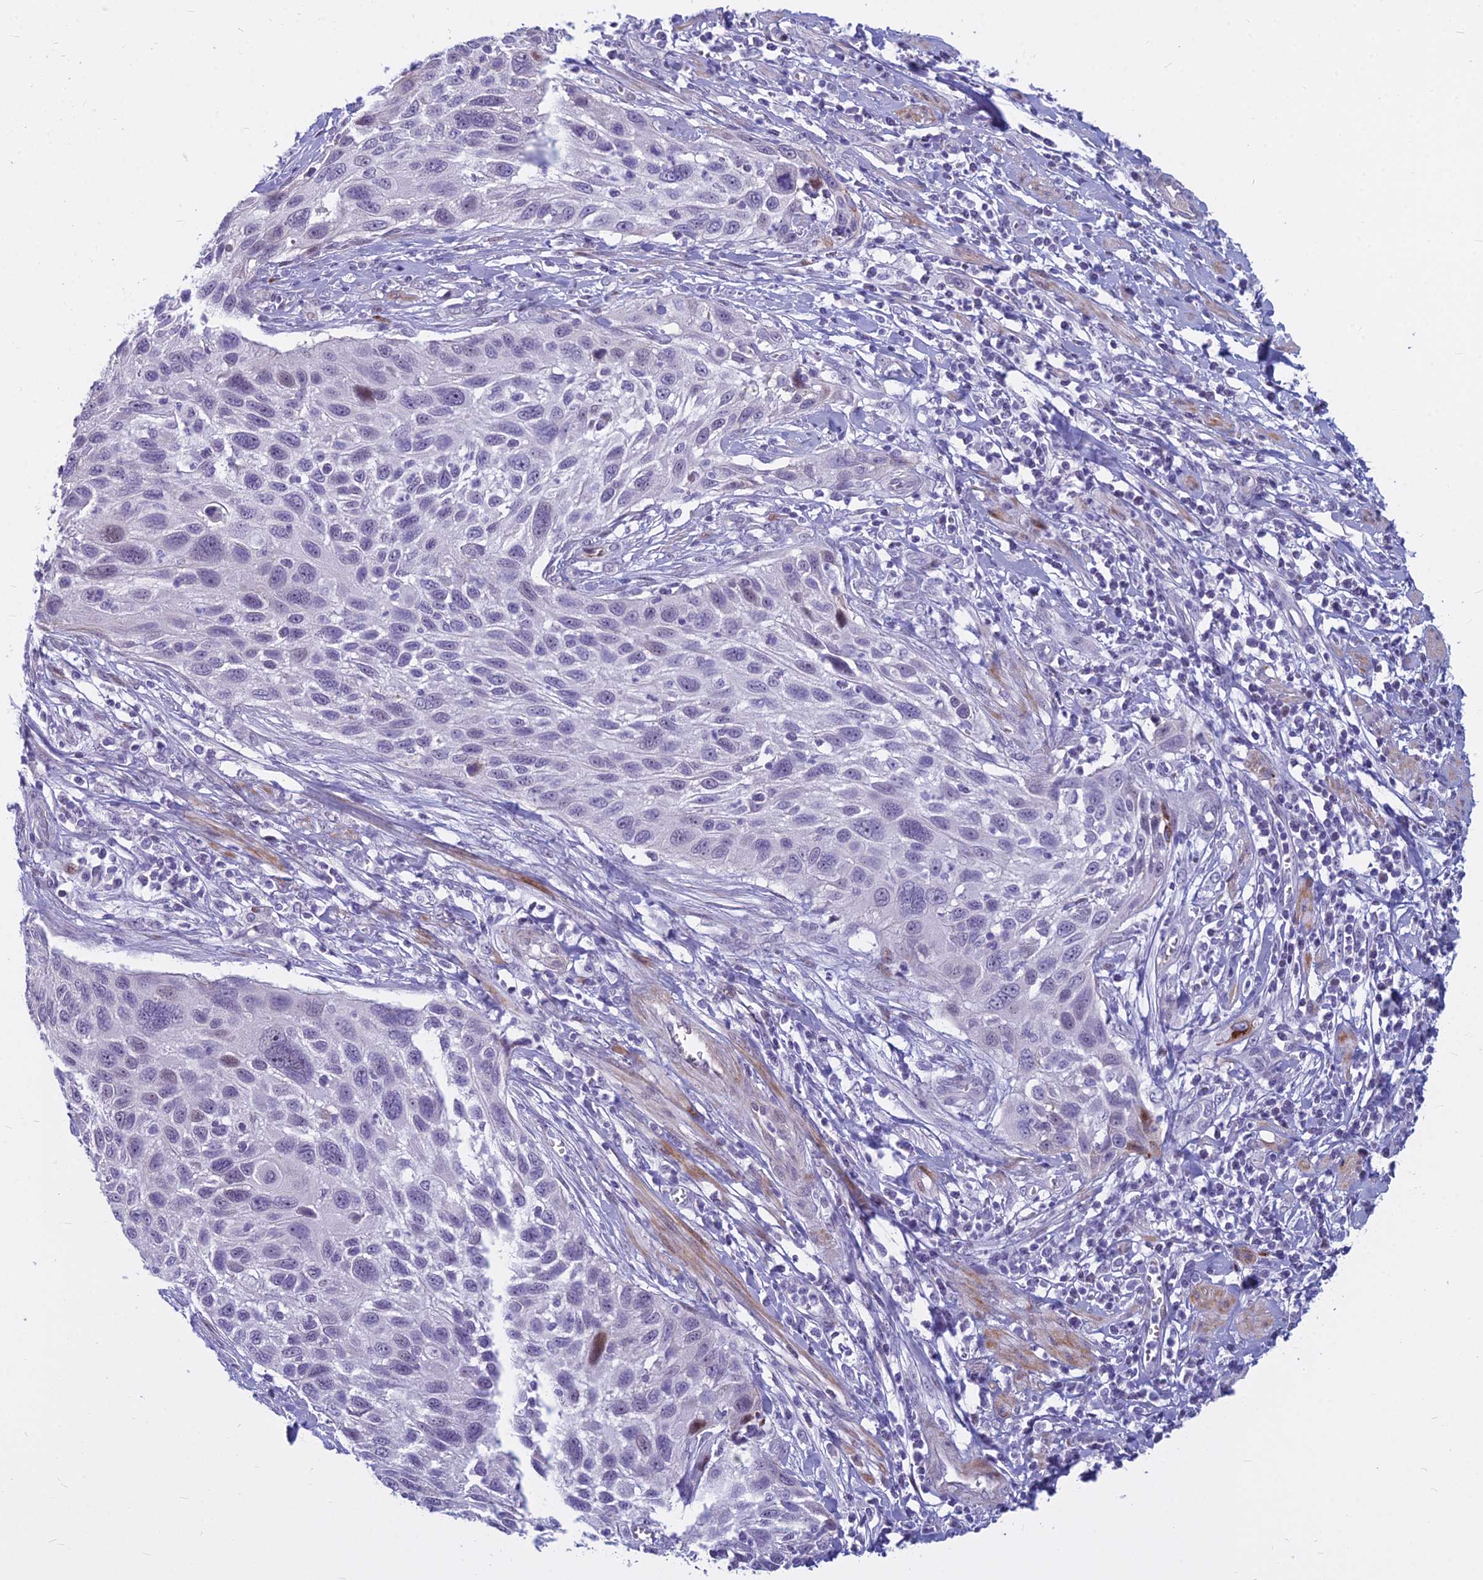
{"staining": {"intensity": "negative", "quantity": "none", "location": "none"}, "tissue": "cervical cancer", "cell_type": "Tumor cells", "image_type": "cancer", "snomed": [{"axis": "morphology", "description": "Squamous cell carcinoma, NOS"}, {"axis": "topography", "description": "Cervix"}], "caption": "The micrograph reveals no staining of tumor cells in cervical cancer (squamous cell carcinoma). Nuclei are stained in blue.", "gene": "MYBPC2", "patient": {"sex": "female", "age": 70}}